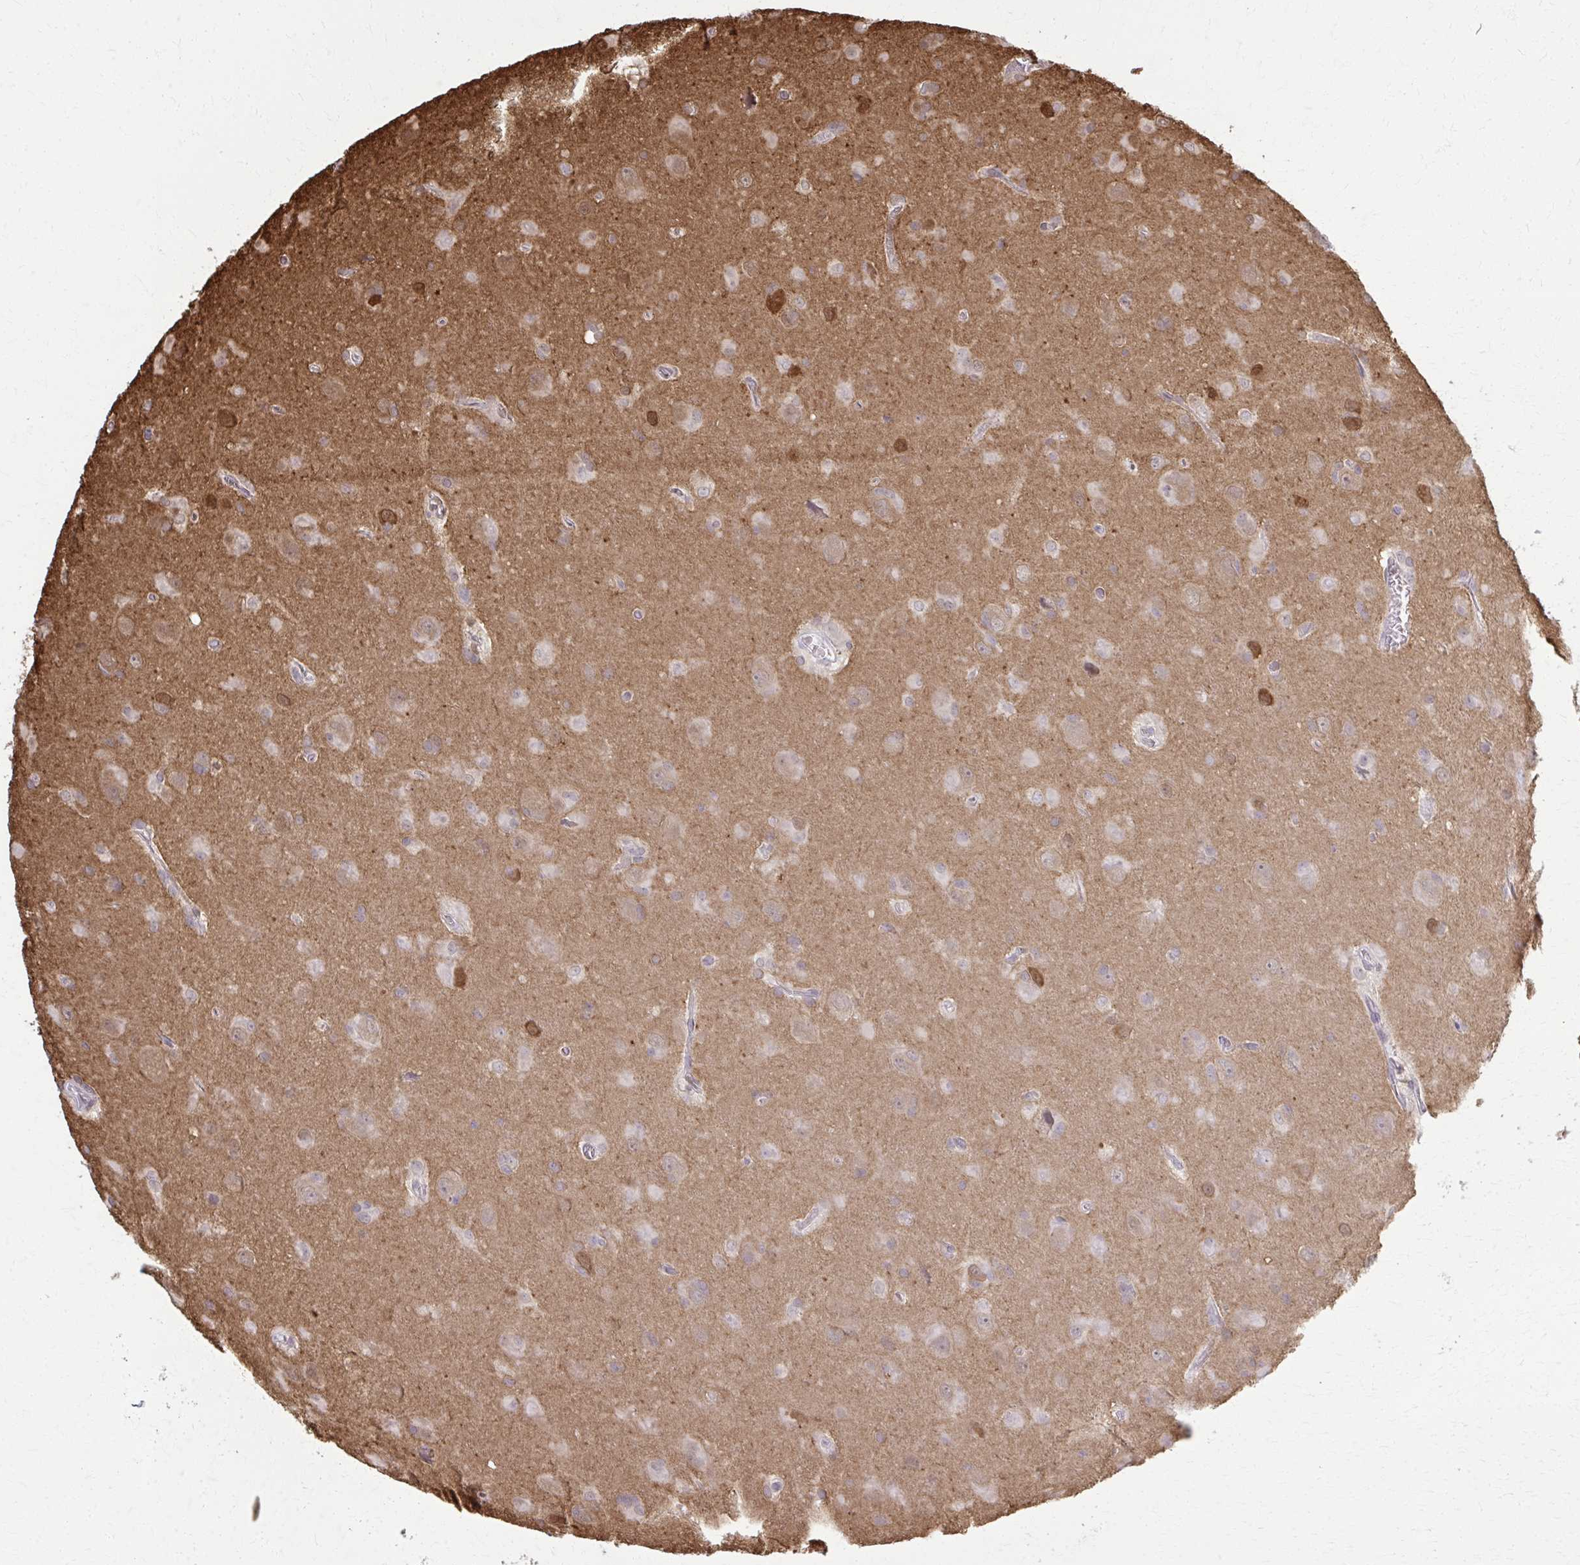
{"staining": {"intensity": "weak", "quantity": "25%-75%", "location": "cytoplasmic/membranous"}, "tissue": "glioma", "cell_type": "Tumor cells", "image_type": "cancer", "snomed": [{"axis": "morphology", "description": "Glioma, malignant, Low grade"}, {"axis": "topography", "description": "Brain"}], "caption": "Immunohistochemistry (DAB (3,3'-diaminobenzidine)) staining of human malignant low-grade glioma exhibits weak cytoplasmic/membranous protein staining in about 25%-75% of tumor cells.", "gene": "MDH1", "patient": {"sex": "male", "age": 58}}